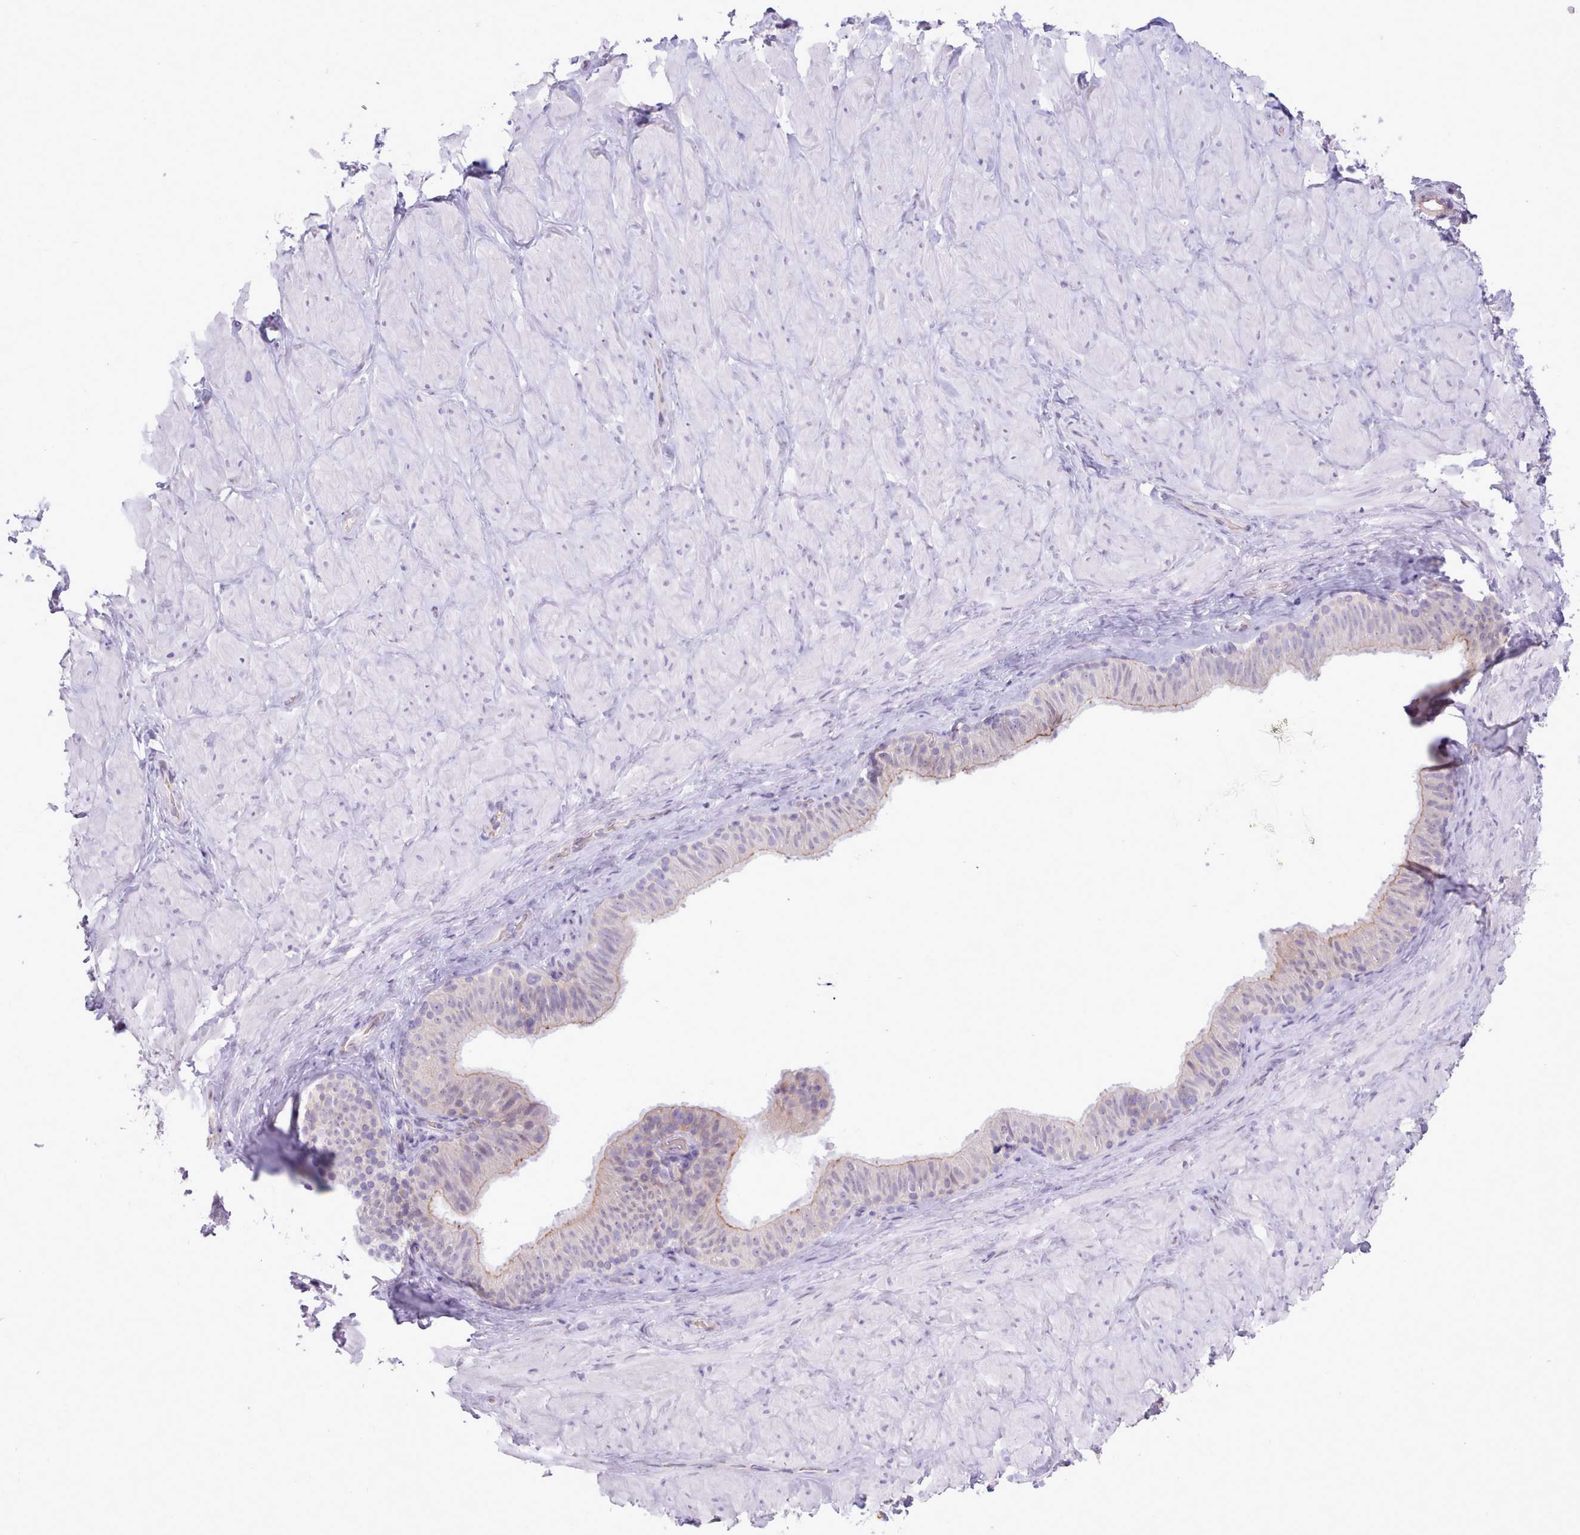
{"staining": {"intensity": "strong", "quantity": ">75%", "location": "cytoplasmic/membranous"}, "tissue": "soft tissue", "cell_type": "Chondrocytes", "image_type": "normal", "snomed": [{"axis": "morphology", "description": "Normal tissue, NOS"}, {"axis": "topography", "description": "Soft tissue"}, {"axis": "topography", "description": "Vascular tissue"}], "caption": "This histopathology image exhibits immunohistochemistry staining of normal human soft tissue, with high strong cytoplasmic/membranous expression in about >75% of chondrocytes.", "gene": "CYP2A13", "patient": {"sex": "male", "age": 41}}